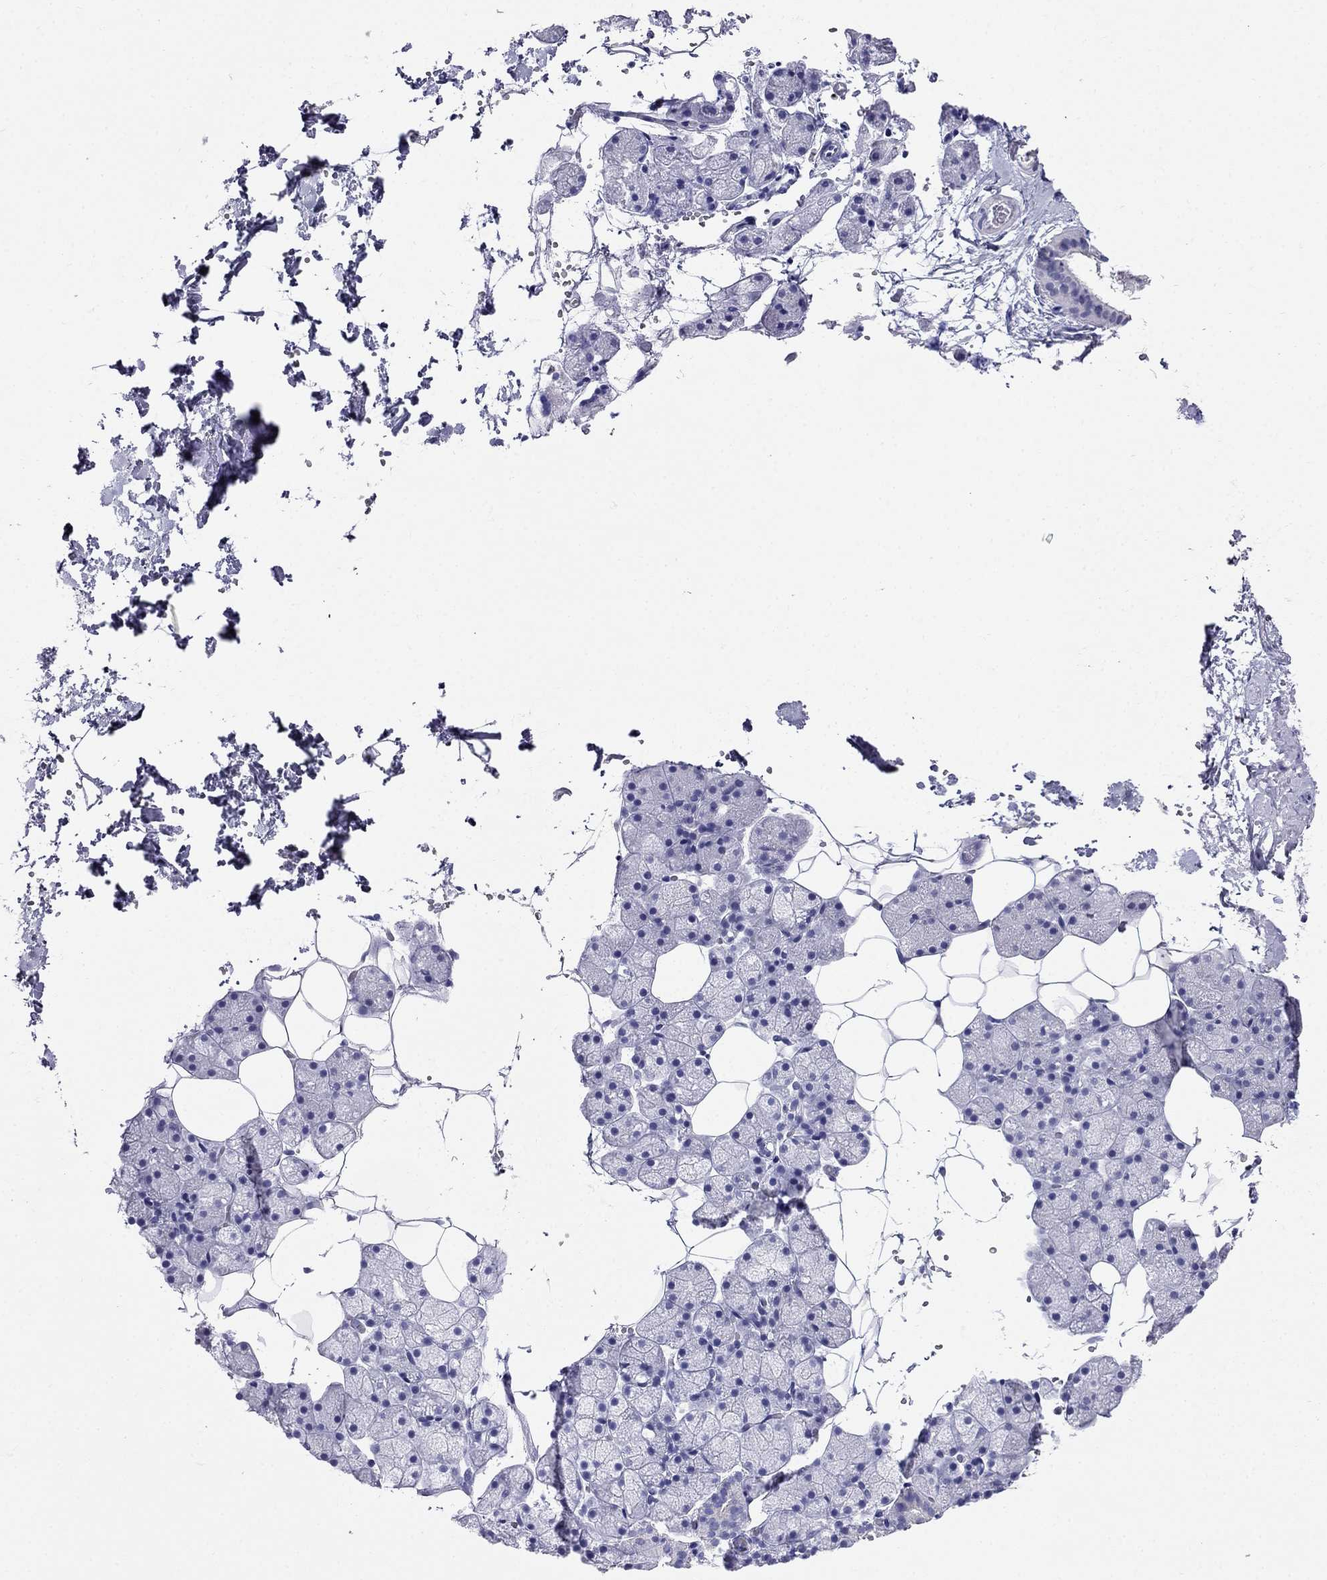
{"staining": {"intensity": "negative", "quantity": "none", "location": "none"}, "tissue": "salivary gland", "cell_type": "Glandular cells", "image_type": "normal", "snomed": [{"axis": "morphology", "description": "Normal tissue, NOS"}, {"axis": "topography", "description": "Salivary gland"}], "caption": "A high-resolution micrograph shows immunohistochemistry (IHC) staining of benign salivary gland, which demonstrates no significant expression in glandular cells. Nuclei are stained in blue.", "gene": "PPP1R36", "patient": {"sex": "male", "age": 38}}